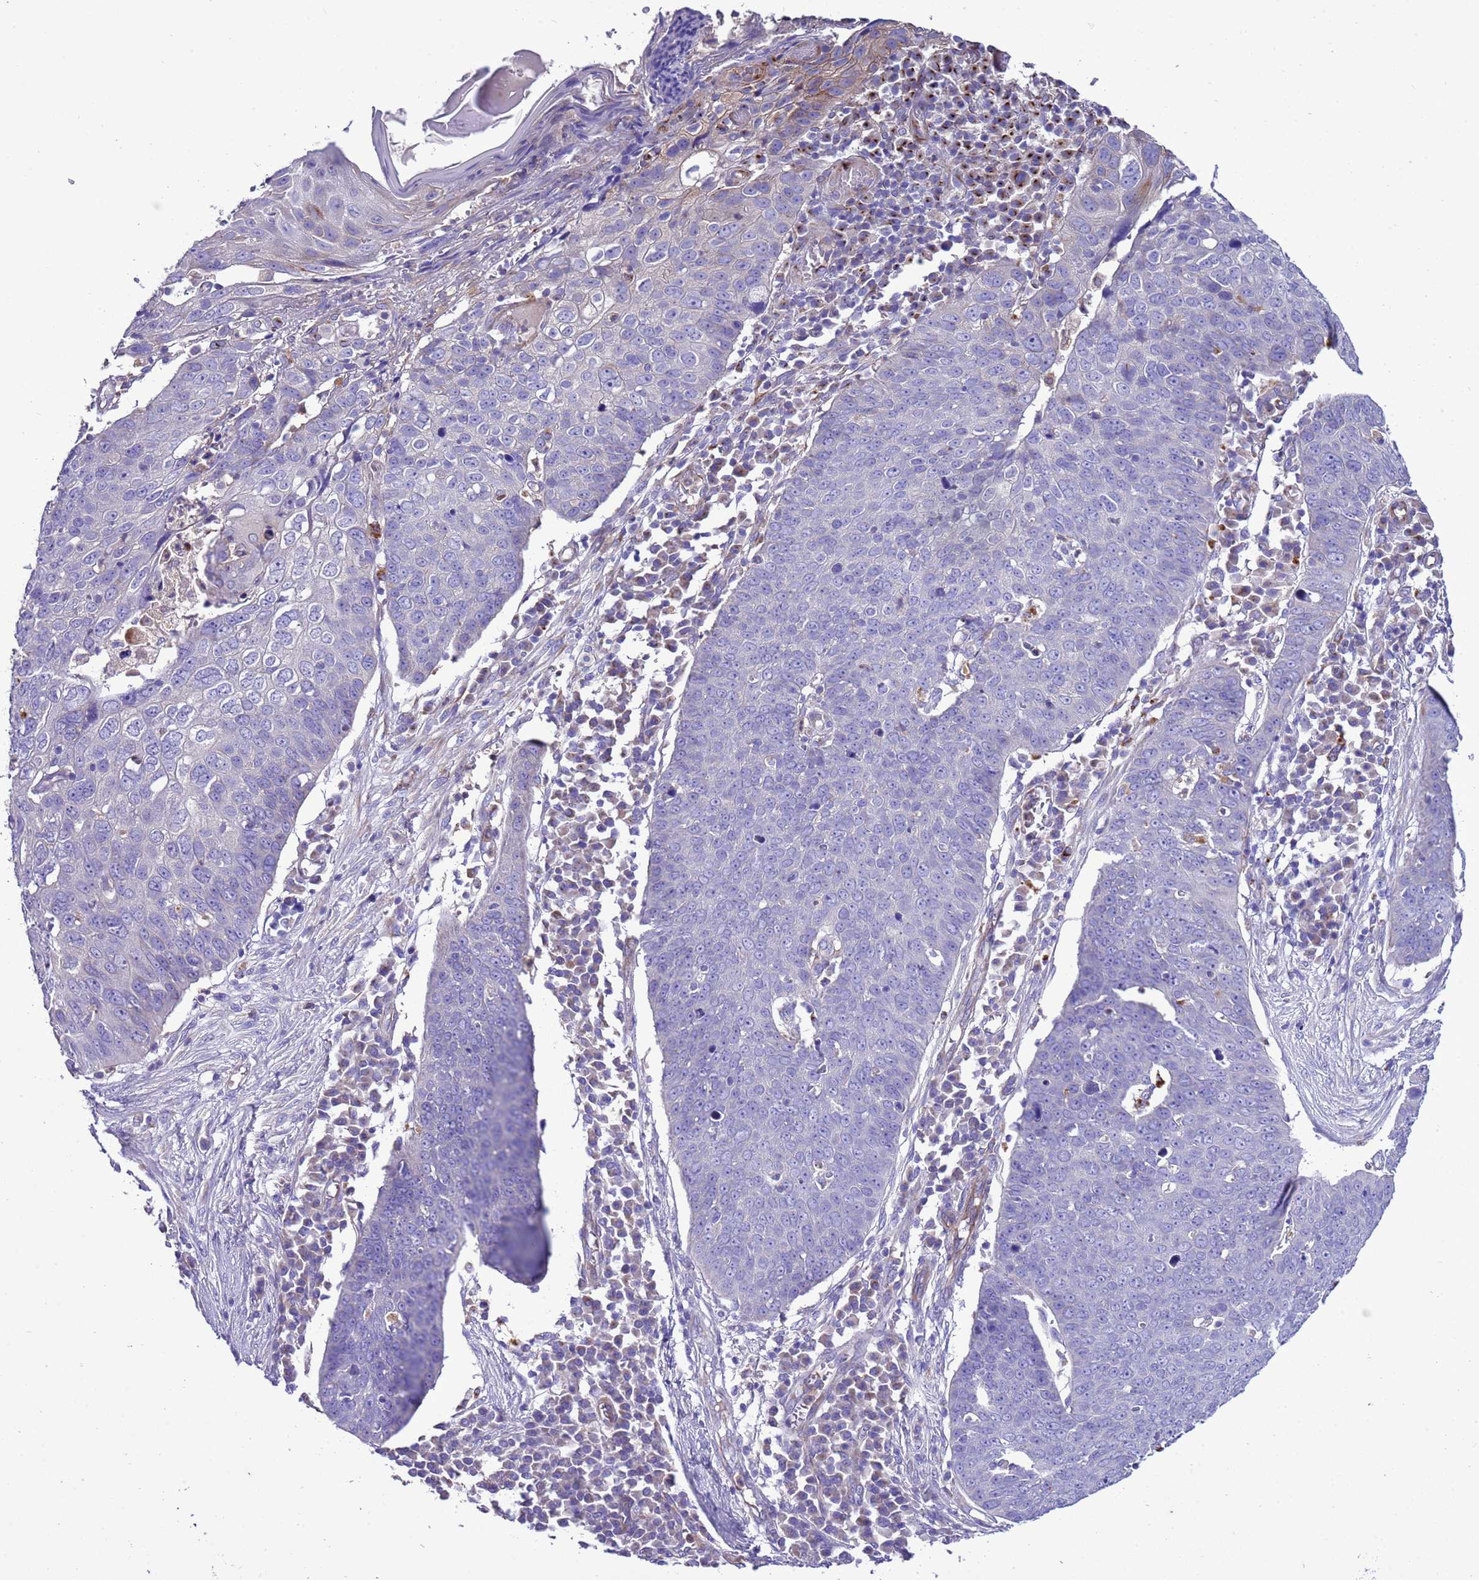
{"staining": {"intensity": "negative", "quantity": "none", "location": "none"}, "tissue": "skin cancer", "cell_type": "Tumor cells", "image_type": "cancer", "snomed": [{"axis": "morphology", "description": "Squamous cell carcinoma, NOS"}, {"axis": "topography", "description": "Skin"}], "caption": "Tumor cells show no significant staining in skin cancer (squamous cell carcinoma). (DAB (3,3'-diaminobenzidine) immunohistochemistry (IHC), high magnification).", "gene": "KICS2", "patient": {"sex": "male", "age": 71}}